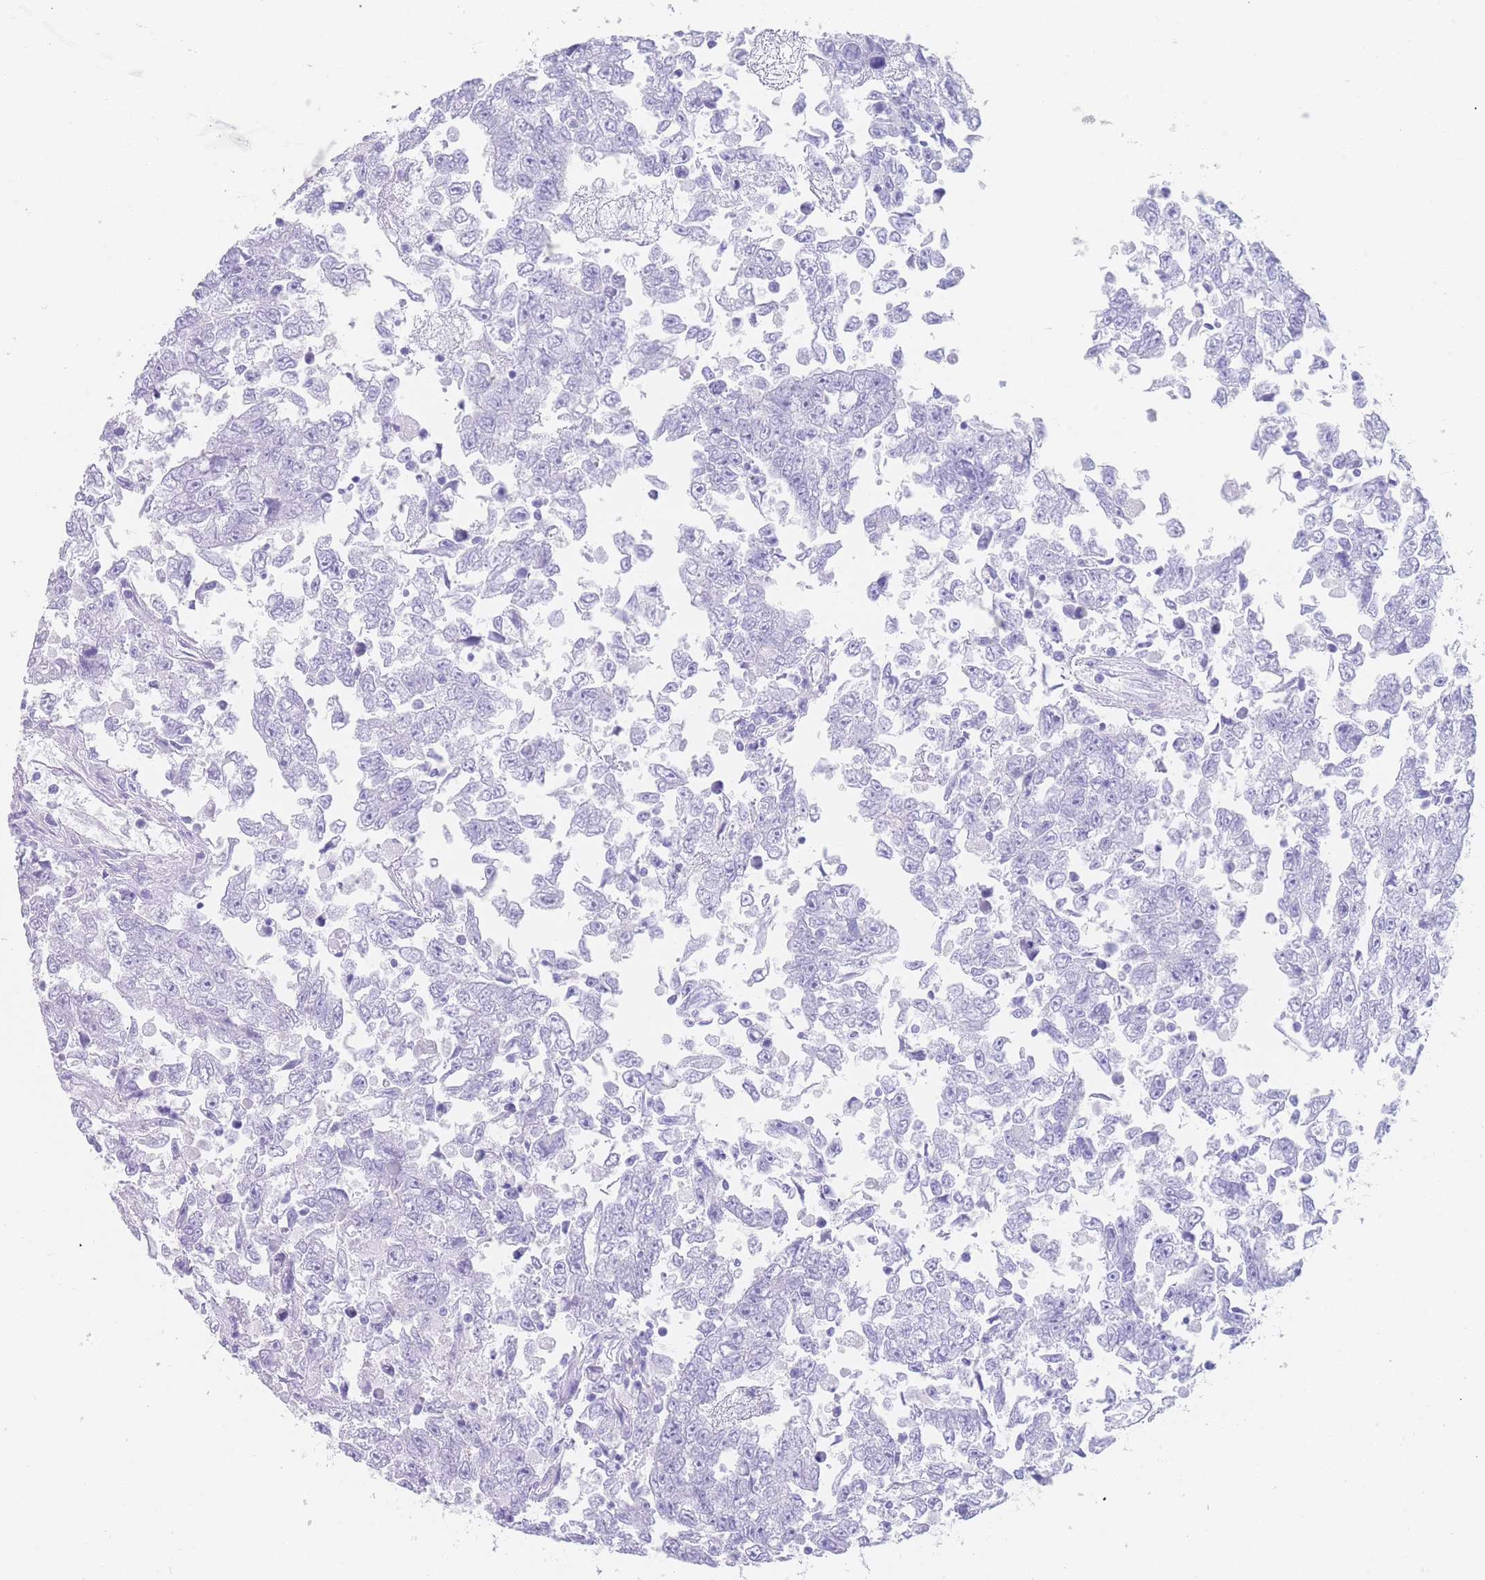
{"staining": {"intensity": "negative", "quantity": "none", "location": "none"}, "tissue": "testis cancer", "cell_type": "Tumor cells", "image_type": "cancer", "snomed": [{"axis": "morphology", "description": "Carcinoma, Embryonal, NOS"}, {"axis": "topography", "description": "Testis"}], "caption": "Histopathology image shows no protein positivity in tumor cells of testis cancer tissue. (DAB immunohistochemistry with hematoxylin counter stain).", "gene": "LZTFL1", "patient": {"sex": "male", "age": 25}}